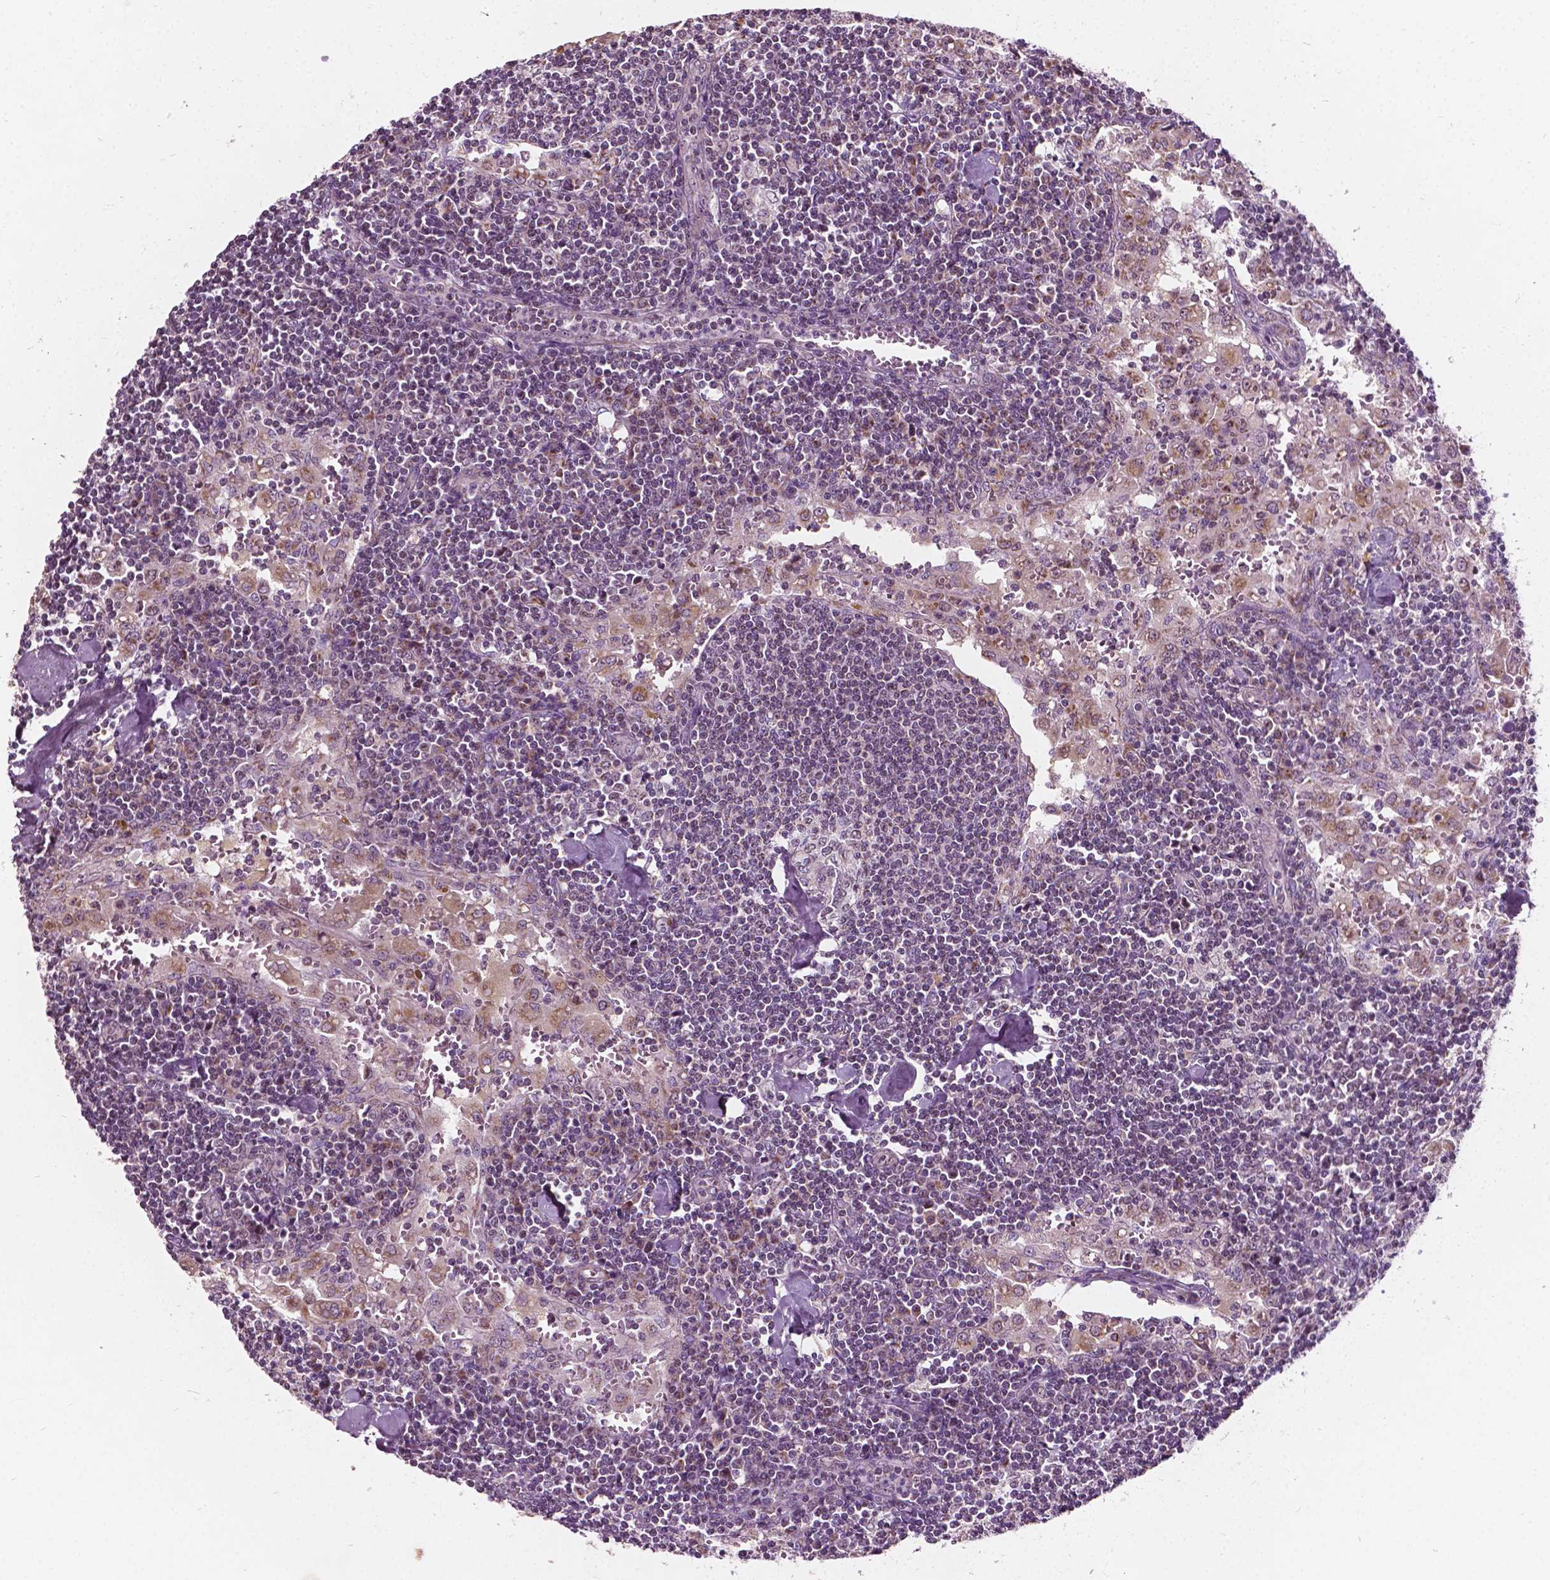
{"staining": {"intensity": "moderate", "quantity": "25%-75%", "location": "nuclear"}, "tissue": "lymph node", "cell_type": "Germinal center cells", "image_type": "normal", "snomed": [{"axis": "morphology", "description": "Normal tissue, NOS"}, {"axis": "topography", "description": "Lymph node"}], "caption": "Immunohistochemistry (IHC) of normal lymph node demonstrates medium levels of moderate nuclear expression in about 25%-75% of germinal center cells. Using DAB (brown) and hematoxylin (blue) stains, captured at high magnification using brightfield microscopy.", "gene": "ODF3L2", "patient": {"sex": "male", "age": 55}}